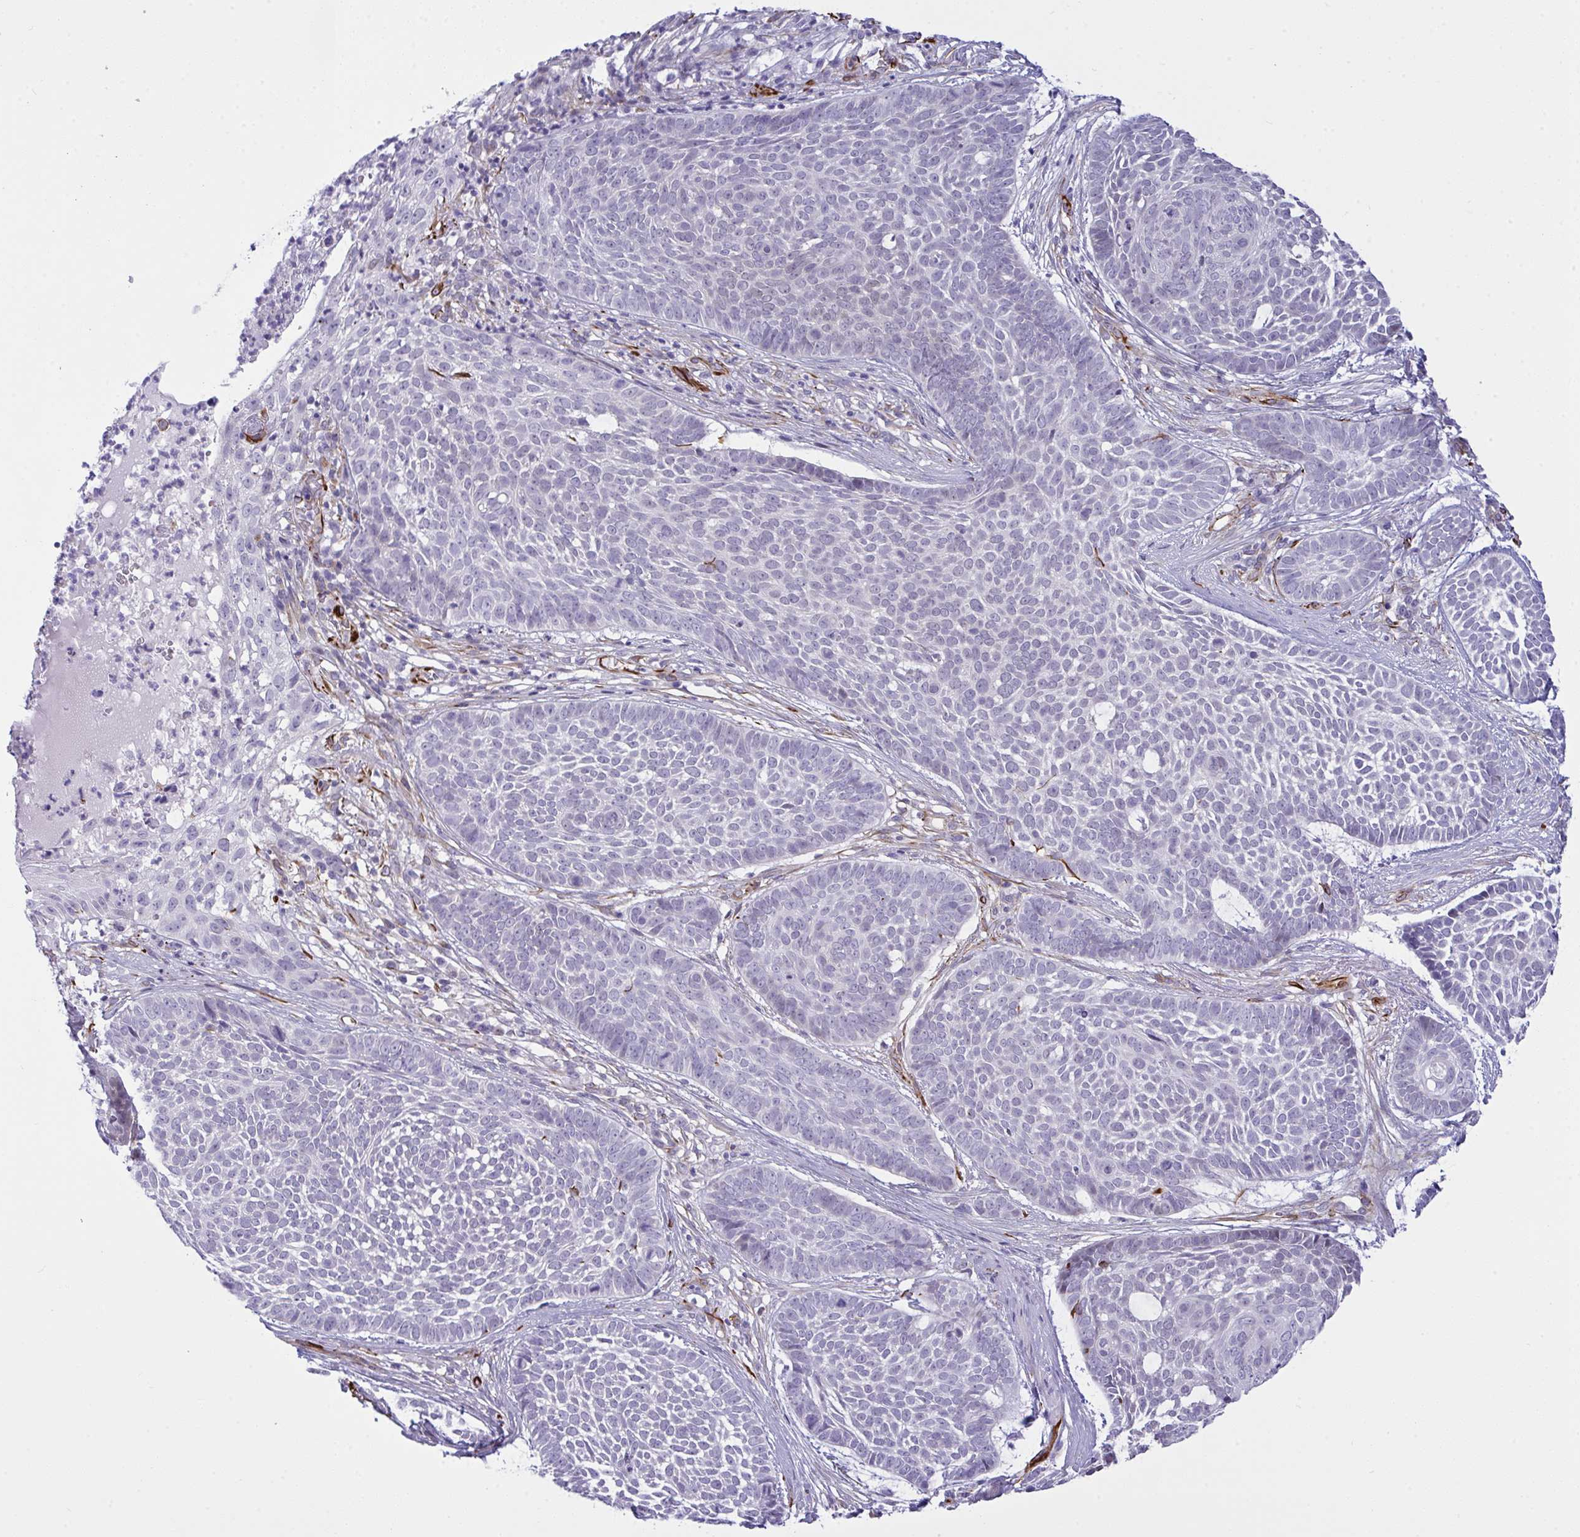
{"staining": {"intensity": "negative", "quantity": "none", "location": "none"}, "tissue": "skin cancer", "cell_type": "Tumor cells", "image_type": "cancer", "snomed": [{"axis": "morphology", "description": "Basal cell carcinoma"}, {"axis": "topography", "description": "Skin"}], "caption": "The image demonstrates no significant staining in tumor cells of basal cell carcinoma (skin). (Brightfield microscopy of DAB (3,3'-diaminobenzidine) IHC at high magnification).", "gene": "SLC35B1", "patient": {"sex": "female", "age": 89}}